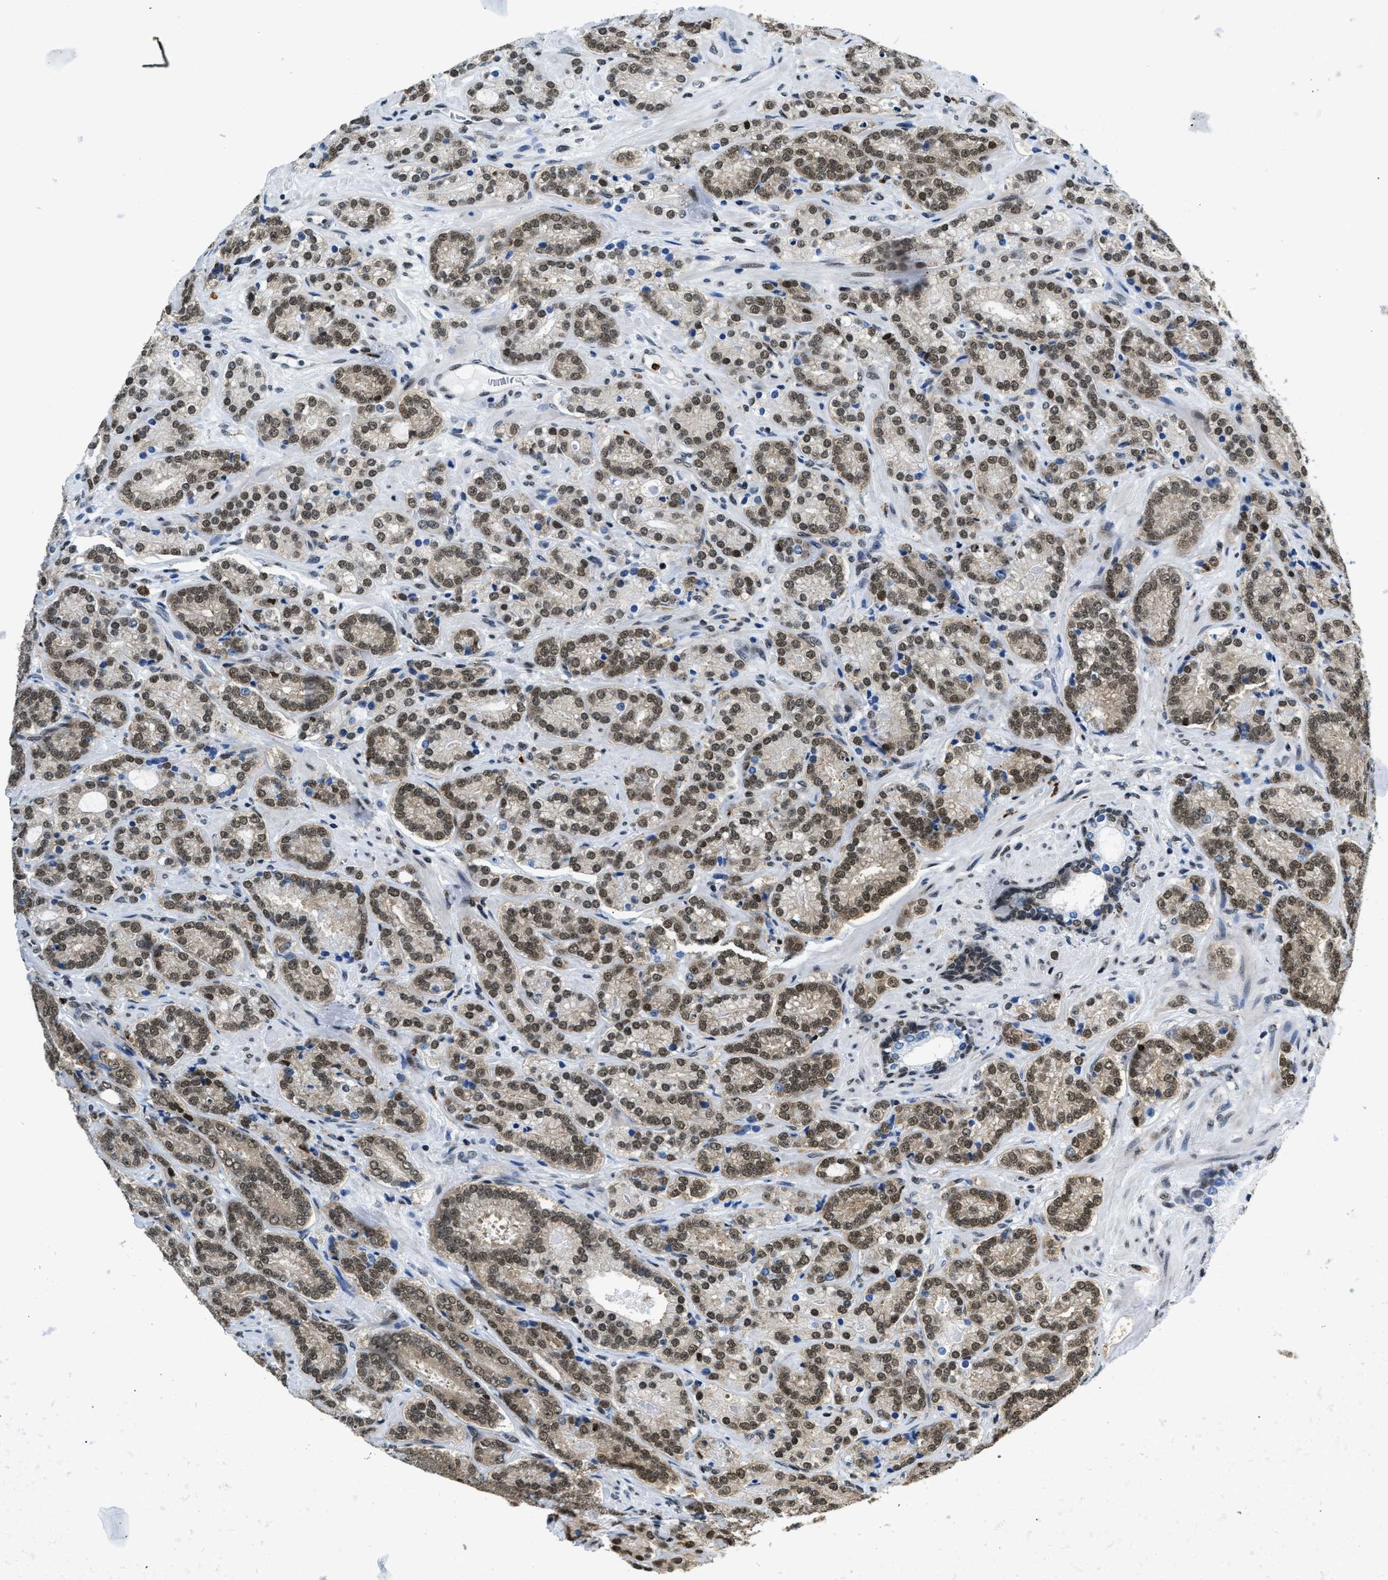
{"staining": {"intensity": "moderate", "quantity": ">75%", "location": "cytoplasmic/membranous,nuclear"}, "tissue": "prostate cancer", "cell_type": "Tumor cells", "image_type": "cancer", "snomed": [{"axis": "morphology", "description": "Adenocarcinoma, High grade"}, {"axis": "topography", "description": "Prostate"}], "caption": "Prostate high-grade adenocarcinoma stained with DAB (3,3'-diaminobenzidine) immunohistochemistry (IHC) shows medium levels of moderate cytoplasmic/membranous and nuclear staining in about >75% of tumor cells. (DAB (3,3'-diaminobenzidine) IHC, brown staining for protein, blue staining for nuclei).", "gene": "CCNDBP1", "patient": {"sex": "male", "age": 61}}